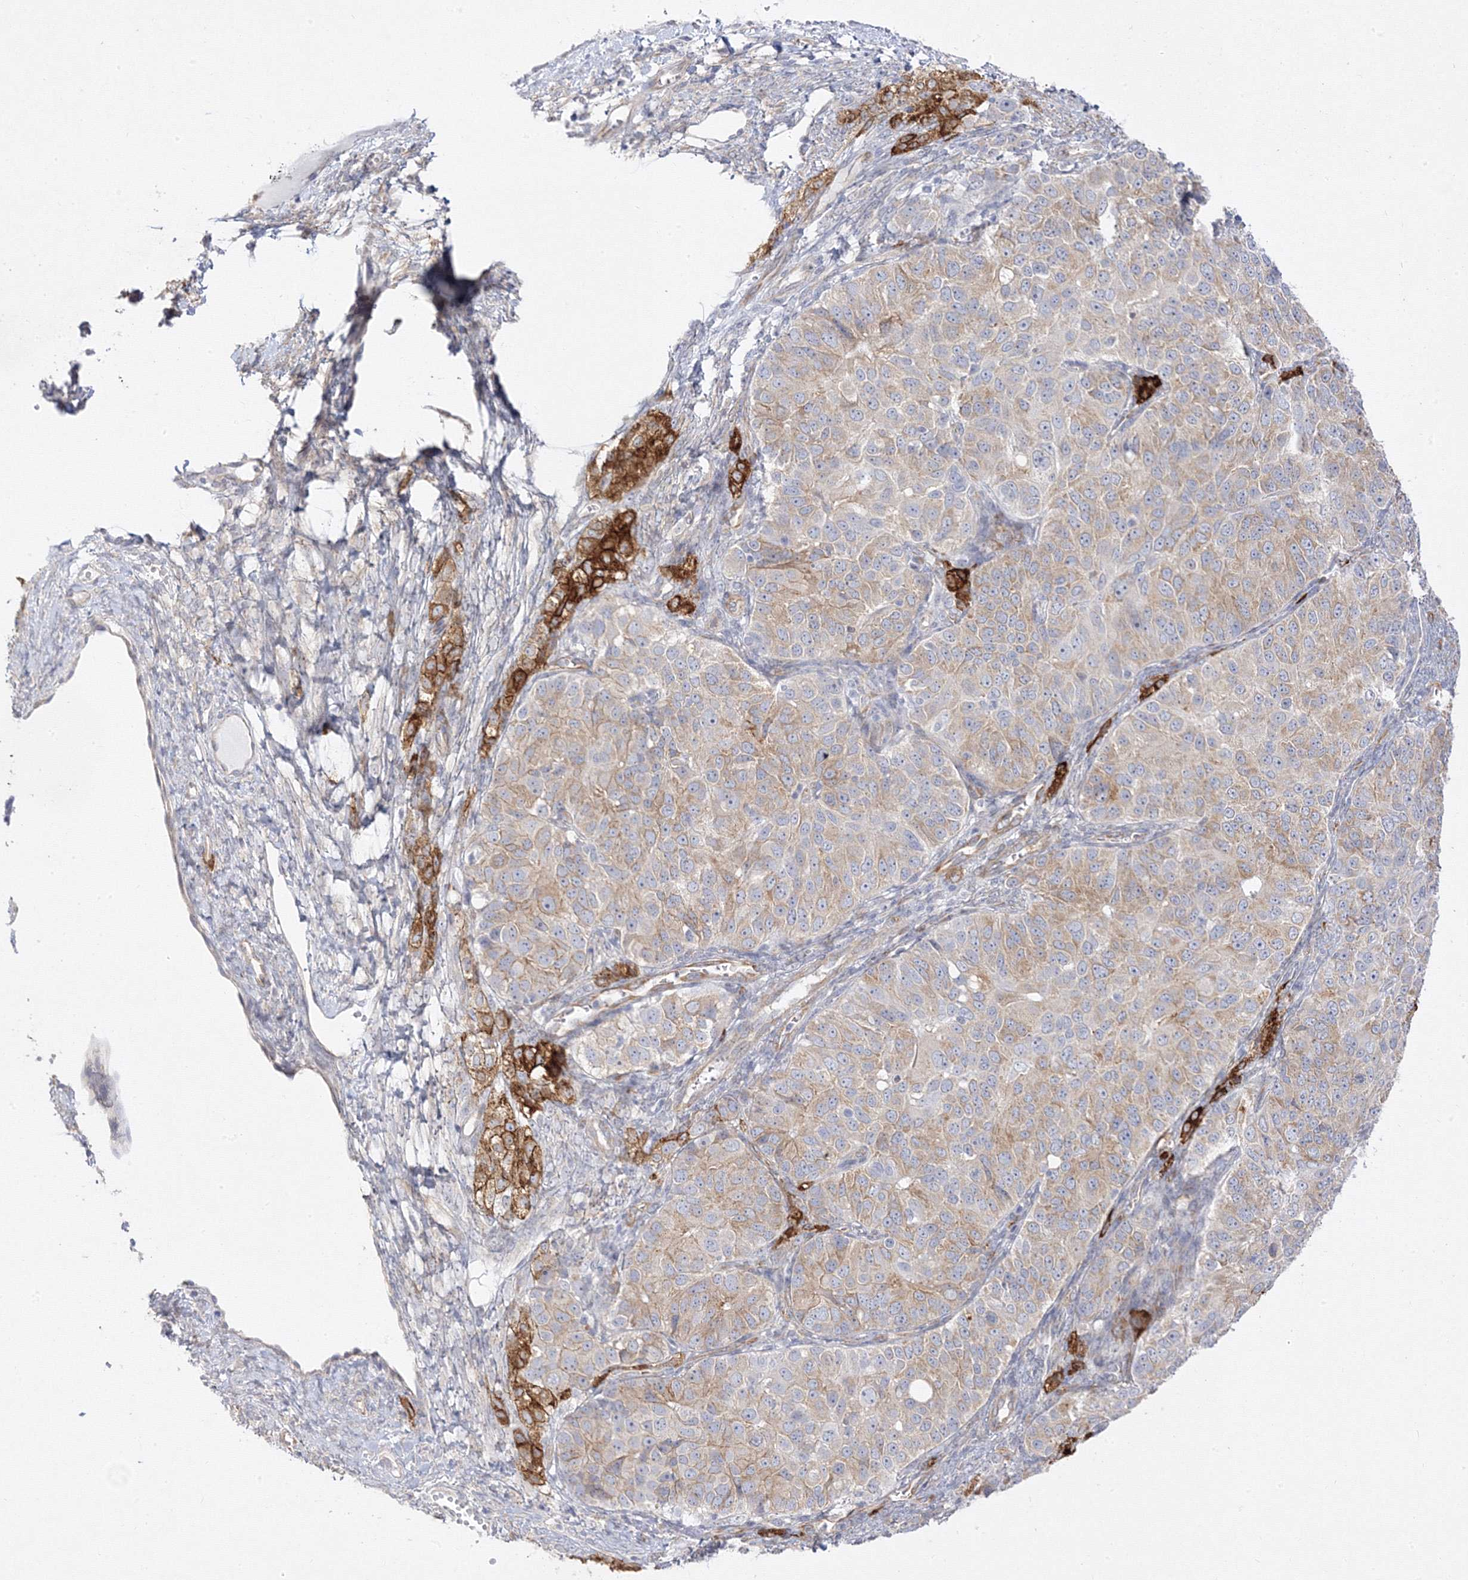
{"staining": {"intensity": "weak", "quantity": "25%-75%", "location": "cytoplasmic/membranous"}, "tissue": "ovarian cancer", "cell_type": "Tumor cells", "image_type": "cancer", "snomed": [{"axis": "morphology", "description": "Carcinoma, endometroid"}, {"axis": "topography", "description": "Ovary"}], "caption": "Ovarian cancer (endometroid carcinoma) was stained to show a protein in brown. There is low levels of weak cytoplasmic/membranous positivity in about 25%-75% of tumor cells.", "gene": "C2CD2", "patient": {"sex": "female", "age": 51}}